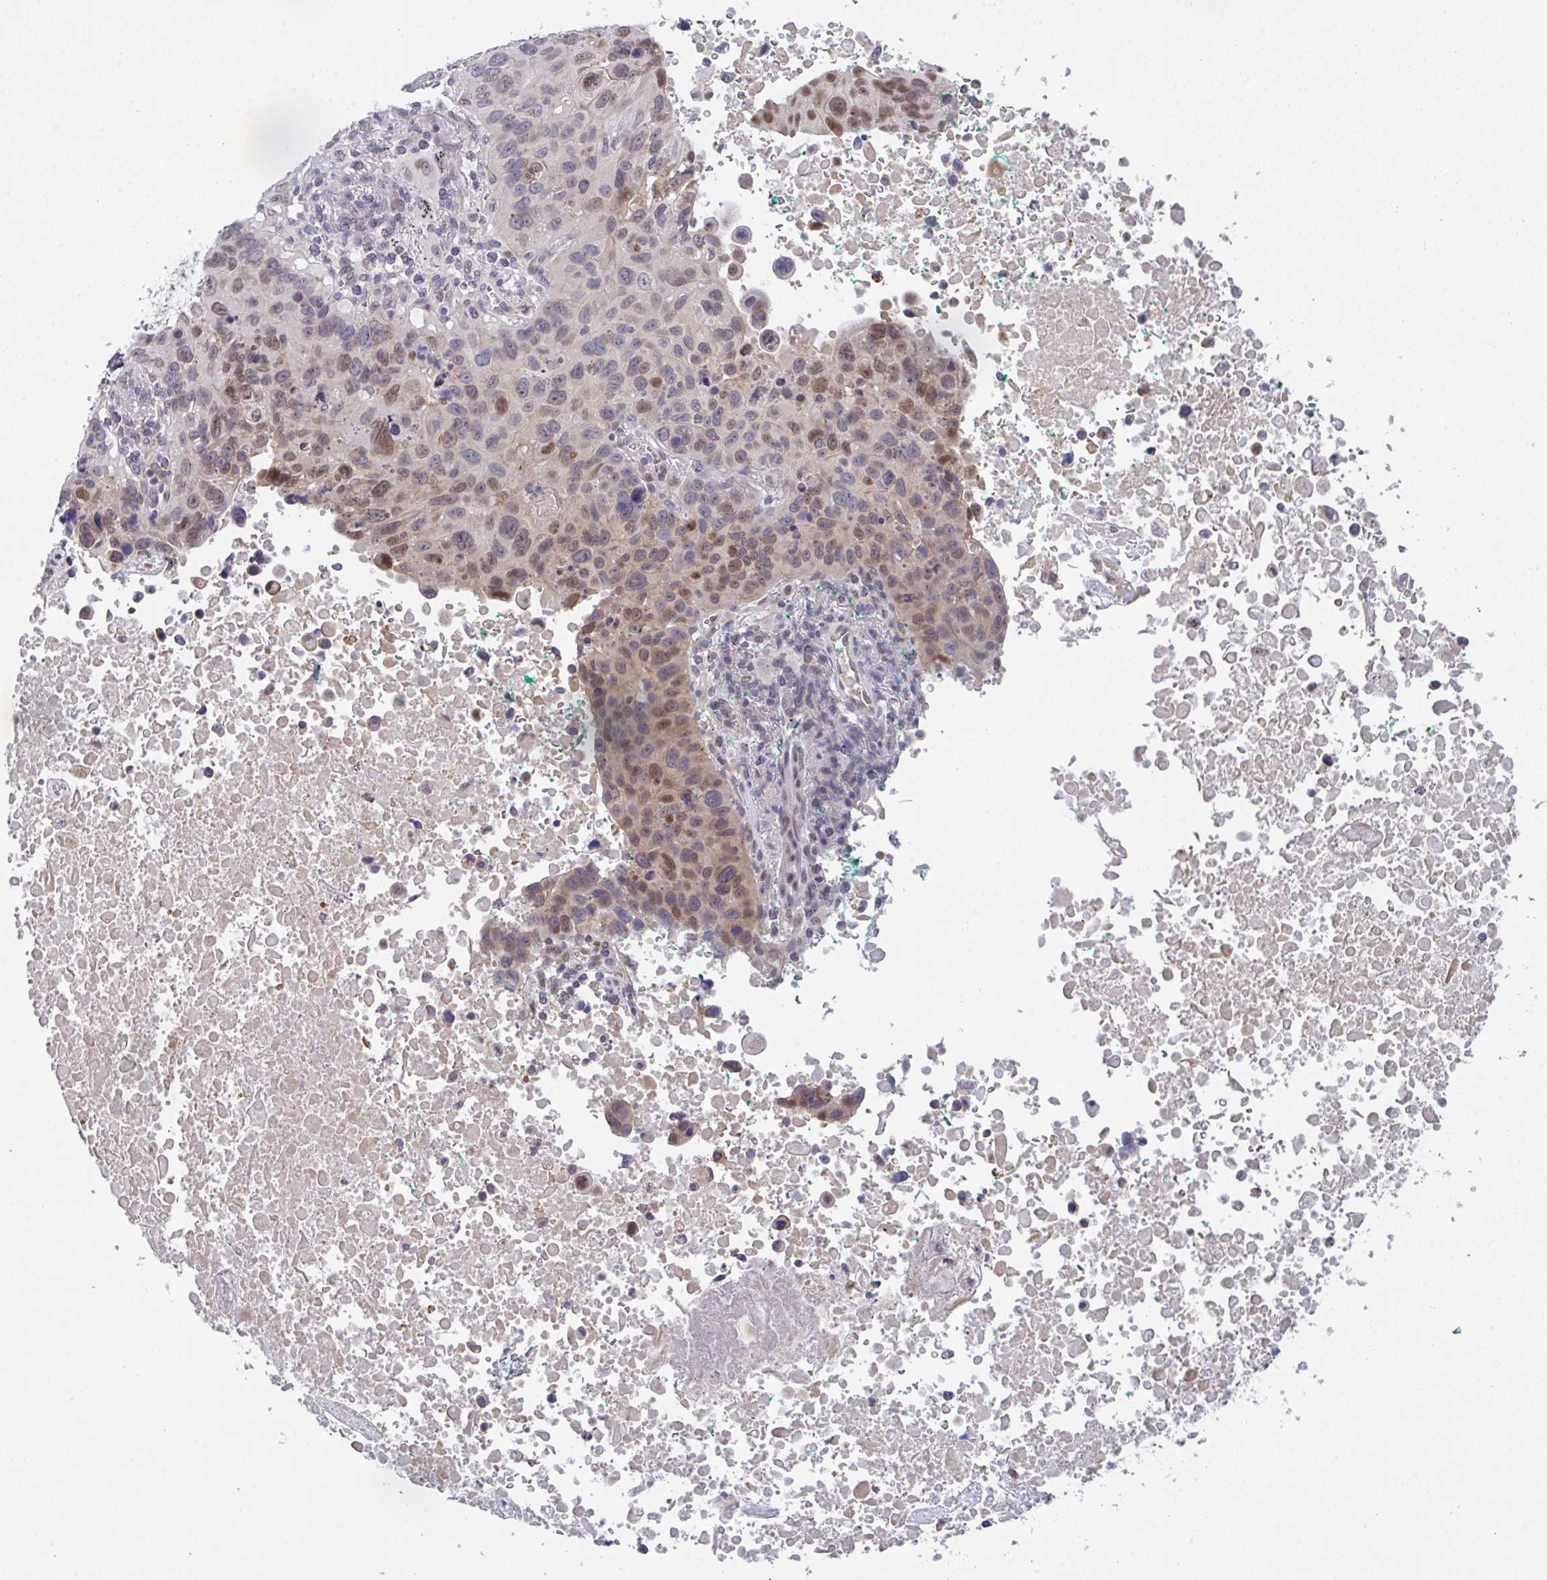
{"staining": {"intensity": "moderate", "quantity": "25%-75%", "location": "nuclear"}, "tissue": "lung cancer", "cell_type": "Tumor cells", "image_type": "cancer", "snomed": [{"axis": "morphology", "description": "Squamous cell carcinoma, NOS"}, {"axis": "topography", "description": "Lung"}], "caption": "IHC (DAB (3,3'-diaminobenzidine)) staining of human squamous cell carcinoma (lung) demonstrates moderate nuclear protein positivity in about 25%-75% of tumor cells. (DAB IHC with brightfield microscopy, high magnification).", "gene": "RBM18", "patient": {"sex": "male", "age": 66}}